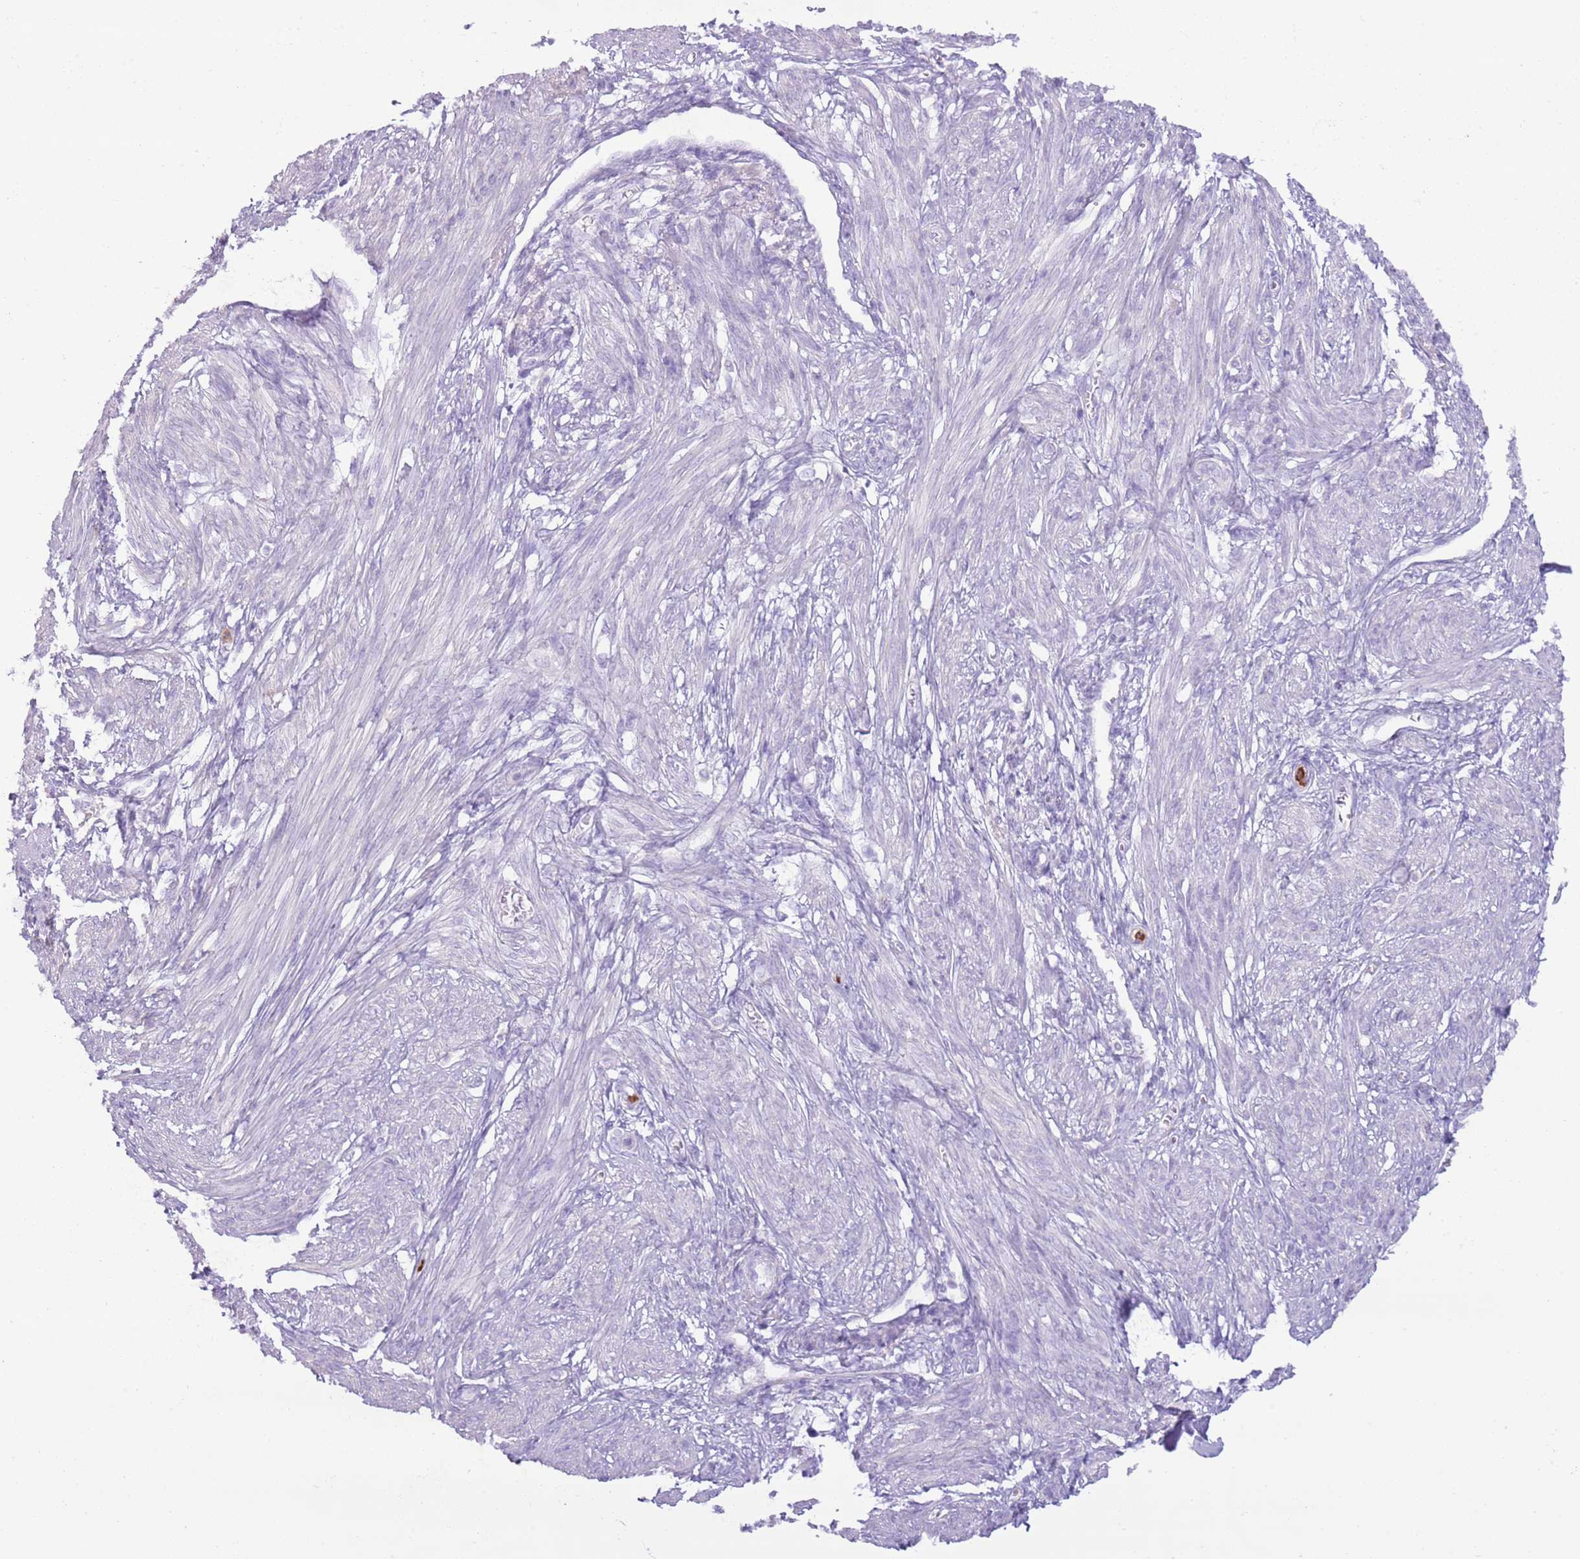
{"staining": {"intensity": "negative", "quantity": "none", "location": "none"}, "tissue": "smooth muscle", "cell_type": "Smooth muscle cells", "image_type": "normal", "snomed": [{"axis": "morphology", "description": "Normal tissue, NOS"}, {"axis": "topography", "description": "Smooth muscle"}], "caption": "High magnification brightfield microscopy of benign smooth muscle stained with DAB (brown) and counterstained with hematoxylin (blue): smooth muscle cells show no significant expression.", "gene": "CD177", "patient": {"sex": "female", "age": 39}}